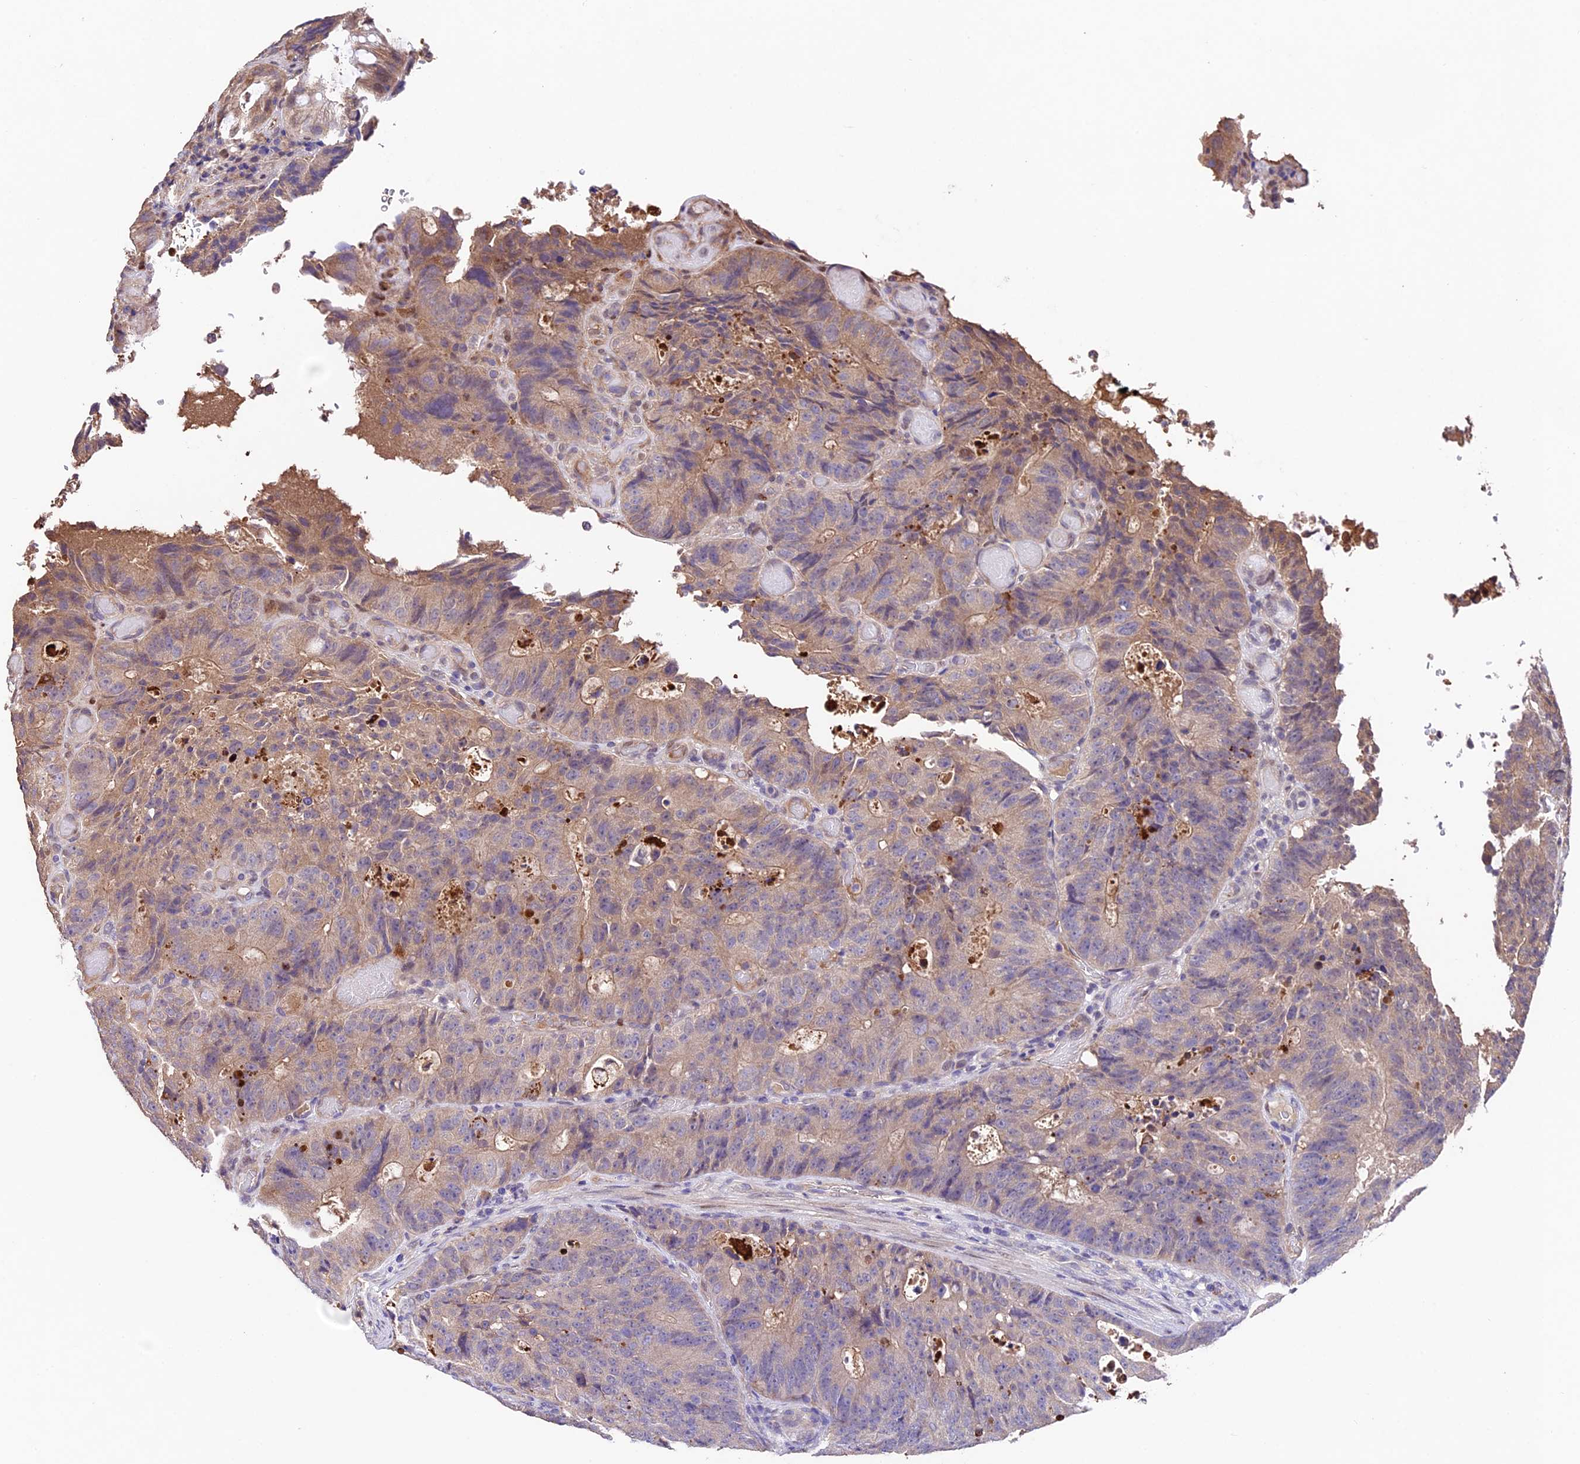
{"staining": {"intensity": "weak", "quantity": "<25%", "location": "cytoplasmic/membranous"}, "tissue": "colorectal cancer", "cell_type": "Tumor cells", "image_type": "cancer", "snomed": [{"axis": "morphology", "description": "Adenocarcinoma, NOS"}, {"axis": "topography", "description": "Colon"}], "caption": "Colorectal cancer (adenocarcinoma) was stained to show a protein in brown. There is no significant staining in tumor cells.", "gene": "SBNO2", "patient": {"sex": "male", "age": 87}}